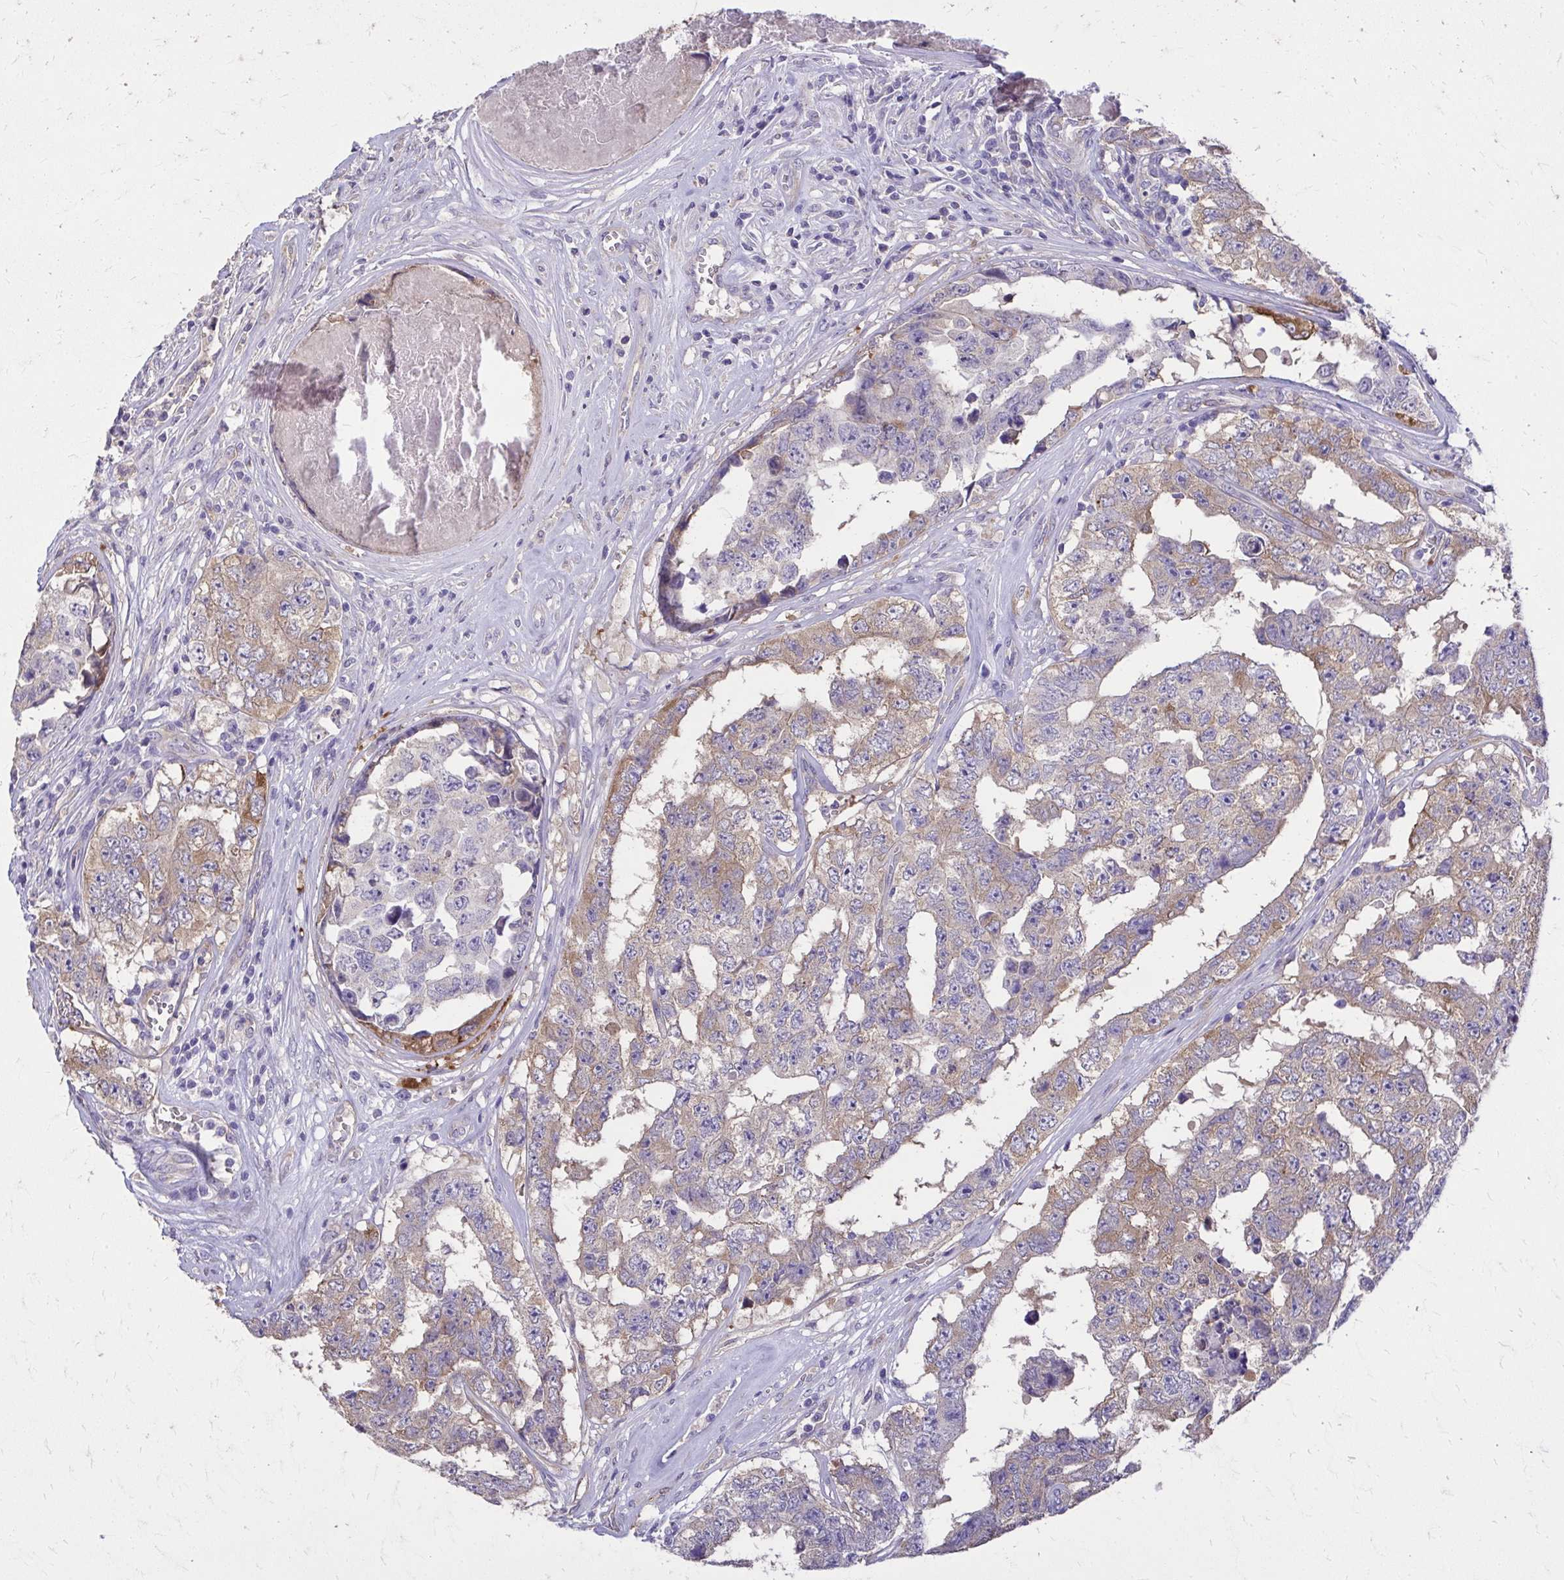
{"staining": {"intensity": "moderate", "quantity": ">75%", "location": "cytoplasmic/membranous"}, "tissue": "testis cancer", "cell_type": "Tumor cells", "image_type": "cancer", "snomed": [{"axis": "morphology", "description": "Normal tissue, NOS"}, {"axis": "morphology", "description": "Carcinoma, Embryonal, NOS"}, {"axis": "topography", "description": "Testis"}, {"axis": "topography", "description": "Epididymis"}], "caption": "DAB (3,3'-diaminobenzidine) immunohistochemical staining of human testis cancer reveals moderate cytoplasmic/membranous protein expression in about >75% of tumor cells.", "gene": "EPB41L1", "patient": {"sex": "male", "age": 25}}